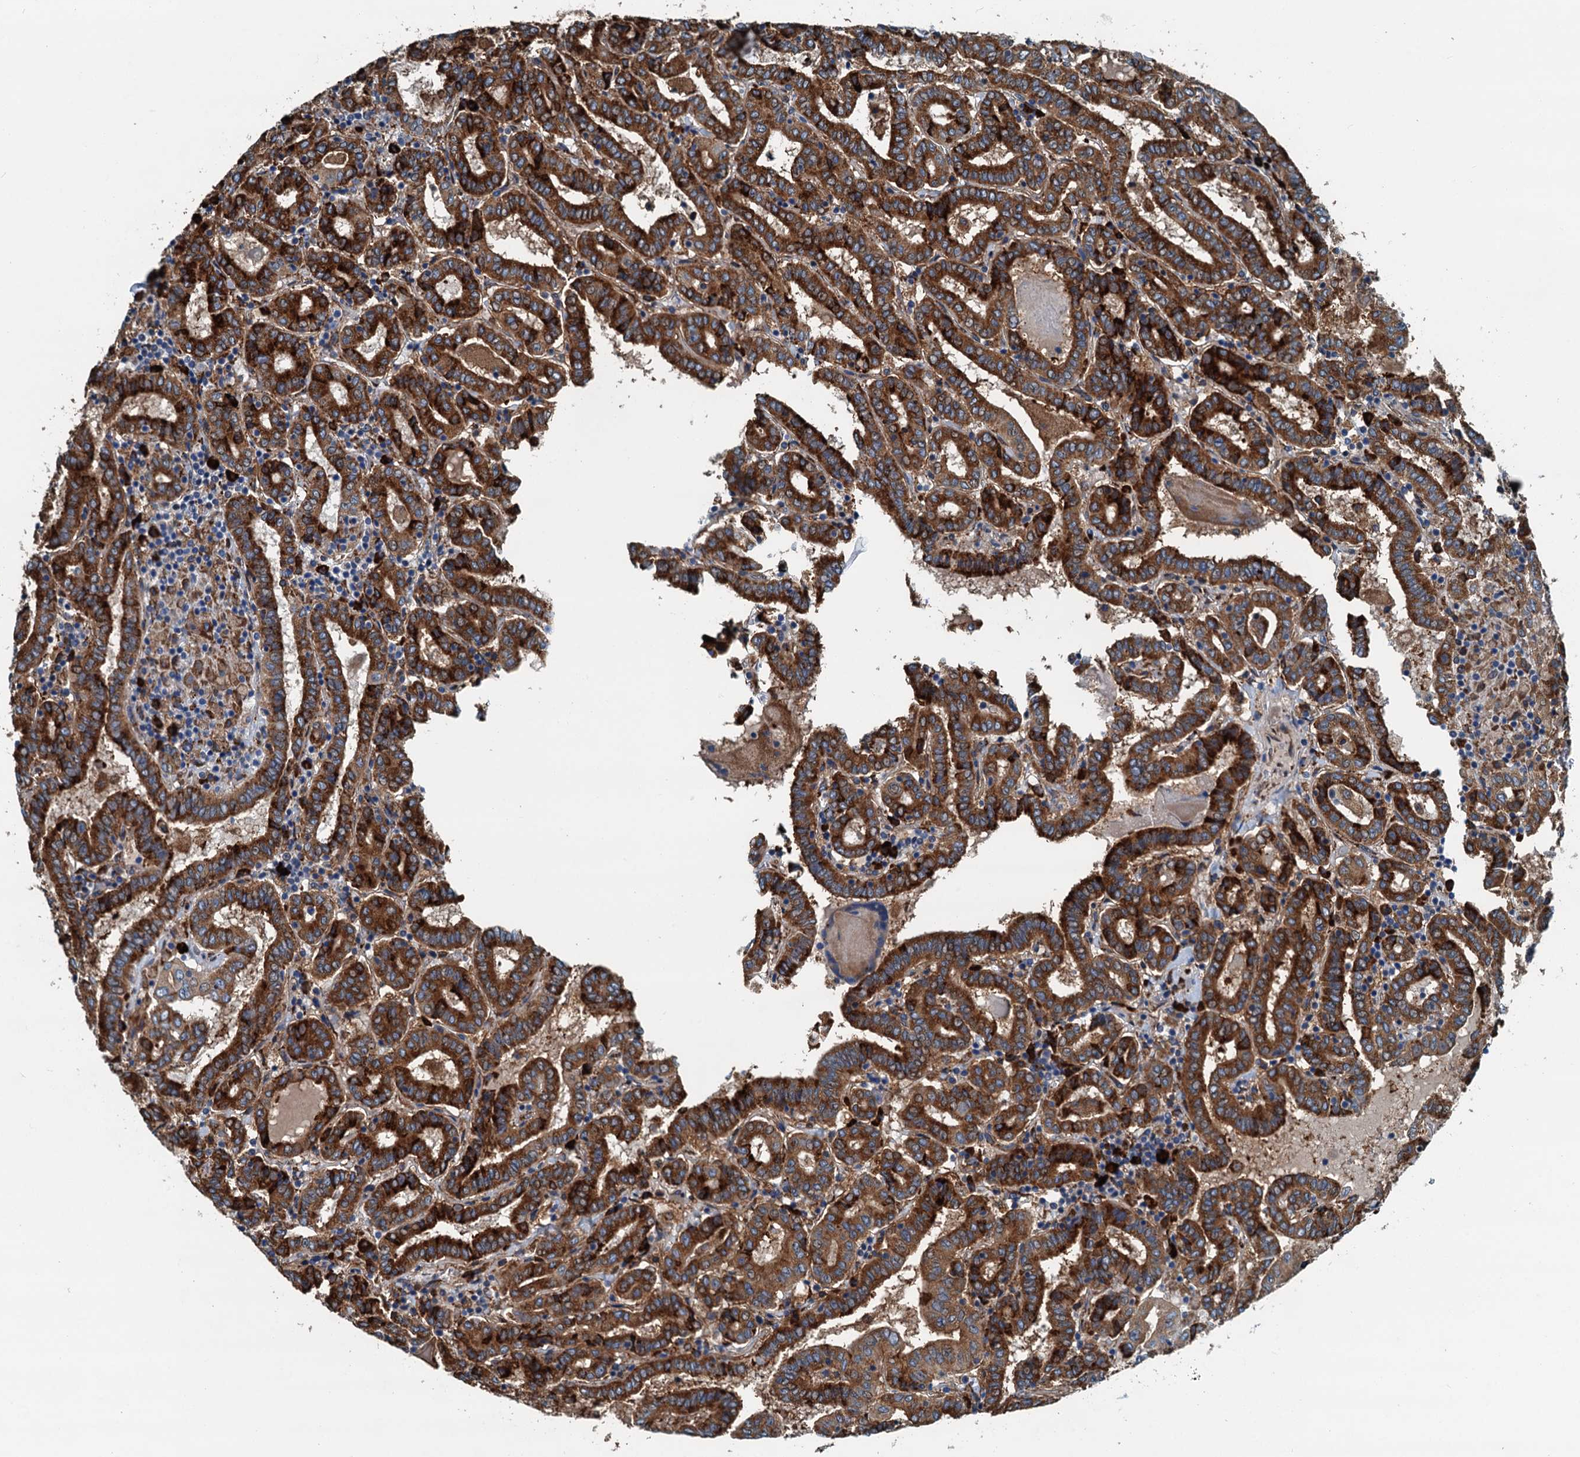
{"staining": {"intensity": "strong", "quantity": ">75%", "location": "cytoplasmic/membranous"}, "tissue": "thyroid cancer", "cell_type": "Tumor cells", "image_type": "cancer", "snomed": [{"axis": "morphology", "description": "Papillary adenocarcinoma, NOS"}, {"axis": "topography", "description": "Thyroid gland"}], "caption": "Protein expression analysis of human thyroid papillary adenocarcinoma reveals strong cytoplasmic/membranous staining in approximately >75% of tumor cells.", "gene": "TAMALIN", "patient": {"sex": "female", "age": 72}}